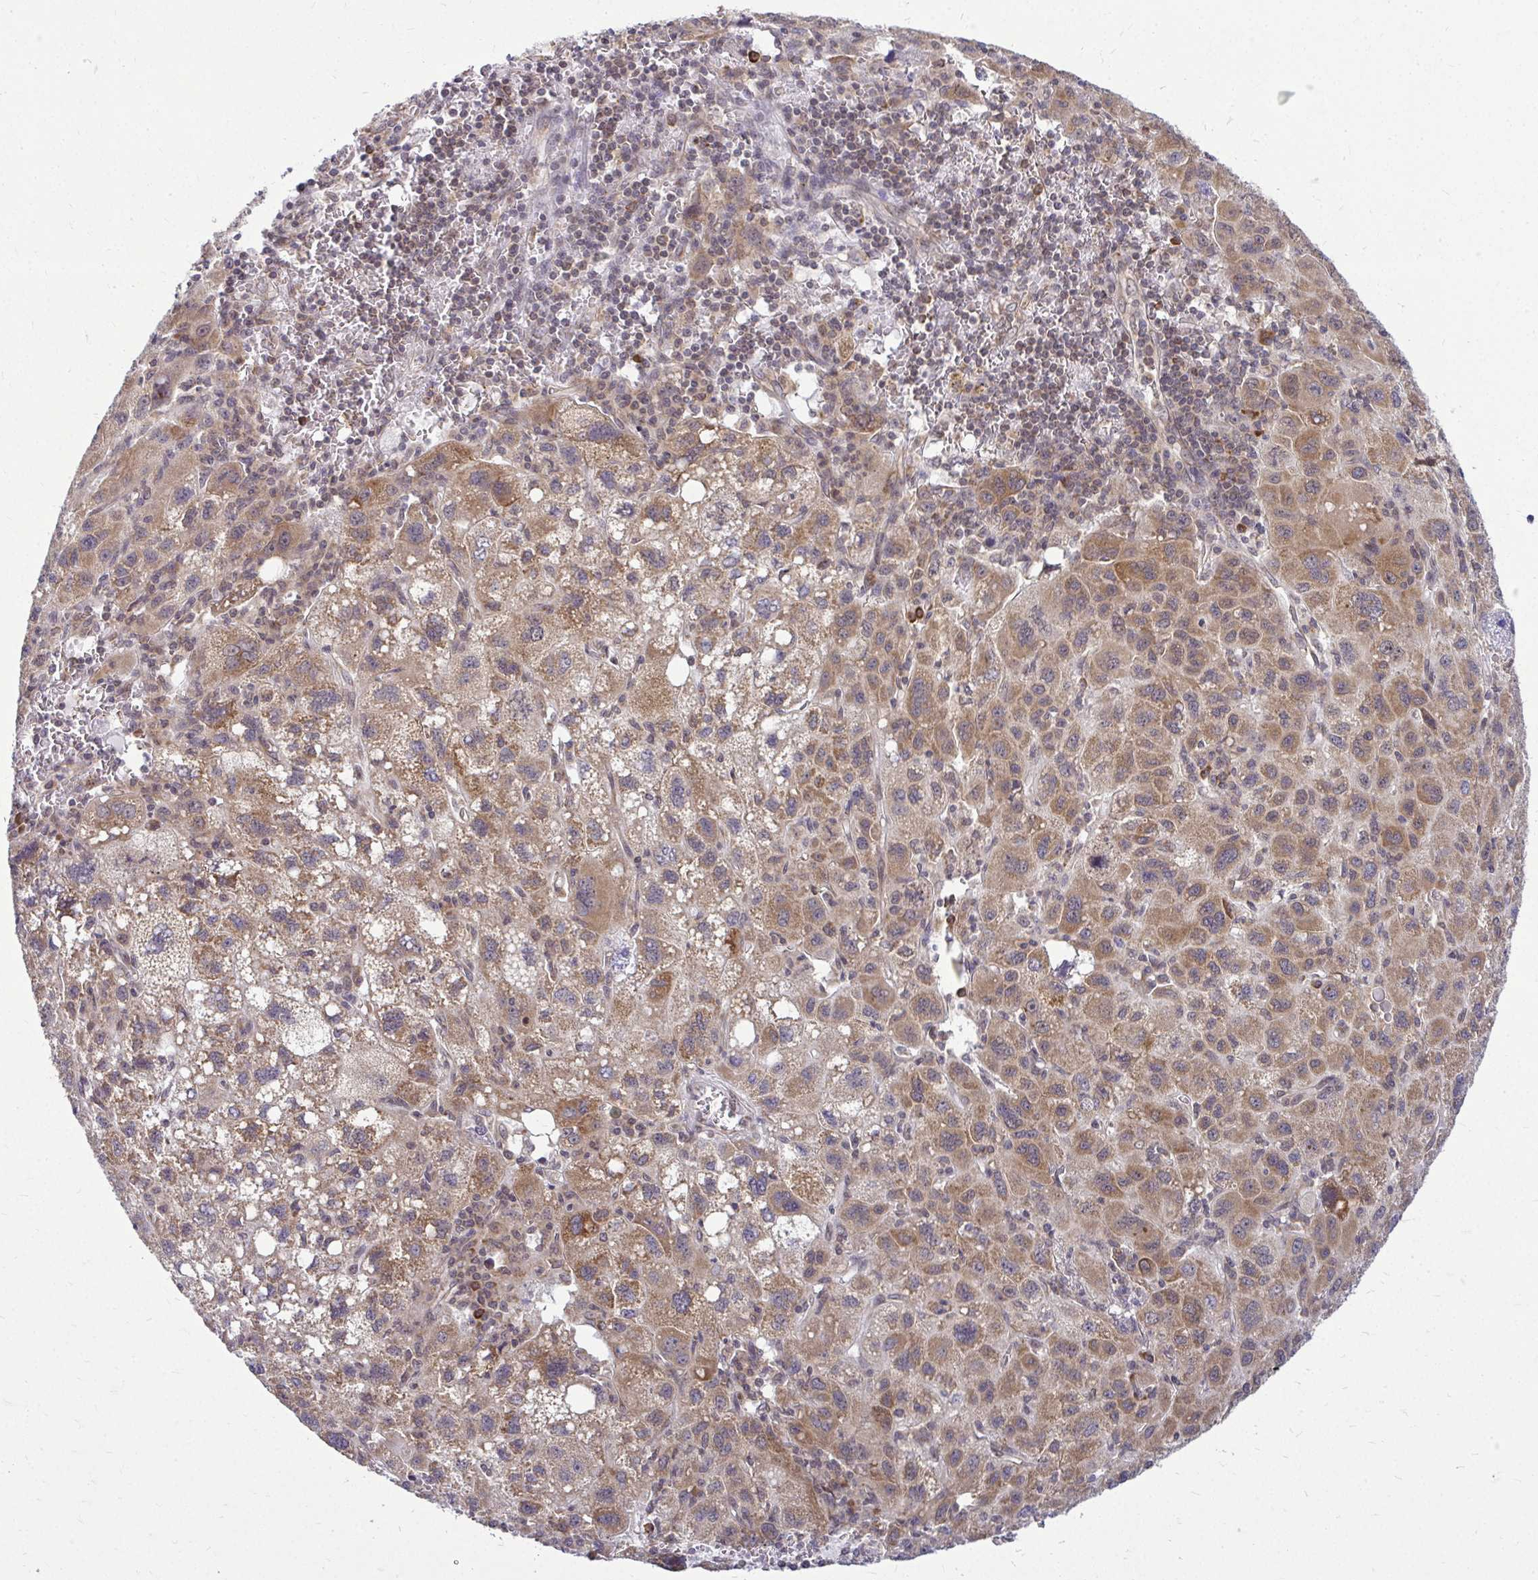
{"staining": {"intensity": "moderate", "quantity": ">75%", "location": "cytoplasmic/membranous"}, "tissue": "liver cancer", "cell_type": "Tumor cells", "image_type": "cancer", "snomed": [{"axis": "morphology", "description": "Carcinoma, Hepatocellular, NOS"}, {"axis": "topography", "description": "Liver"}], "caption": "Immunohistochemical staining of liver cancer exhibits medium levels of moderate cytoplasmic/membranous staining in approximately >75% of tumor cells.", "gene": "FMR1", "patient": {"sex": "female", "age": 77}}